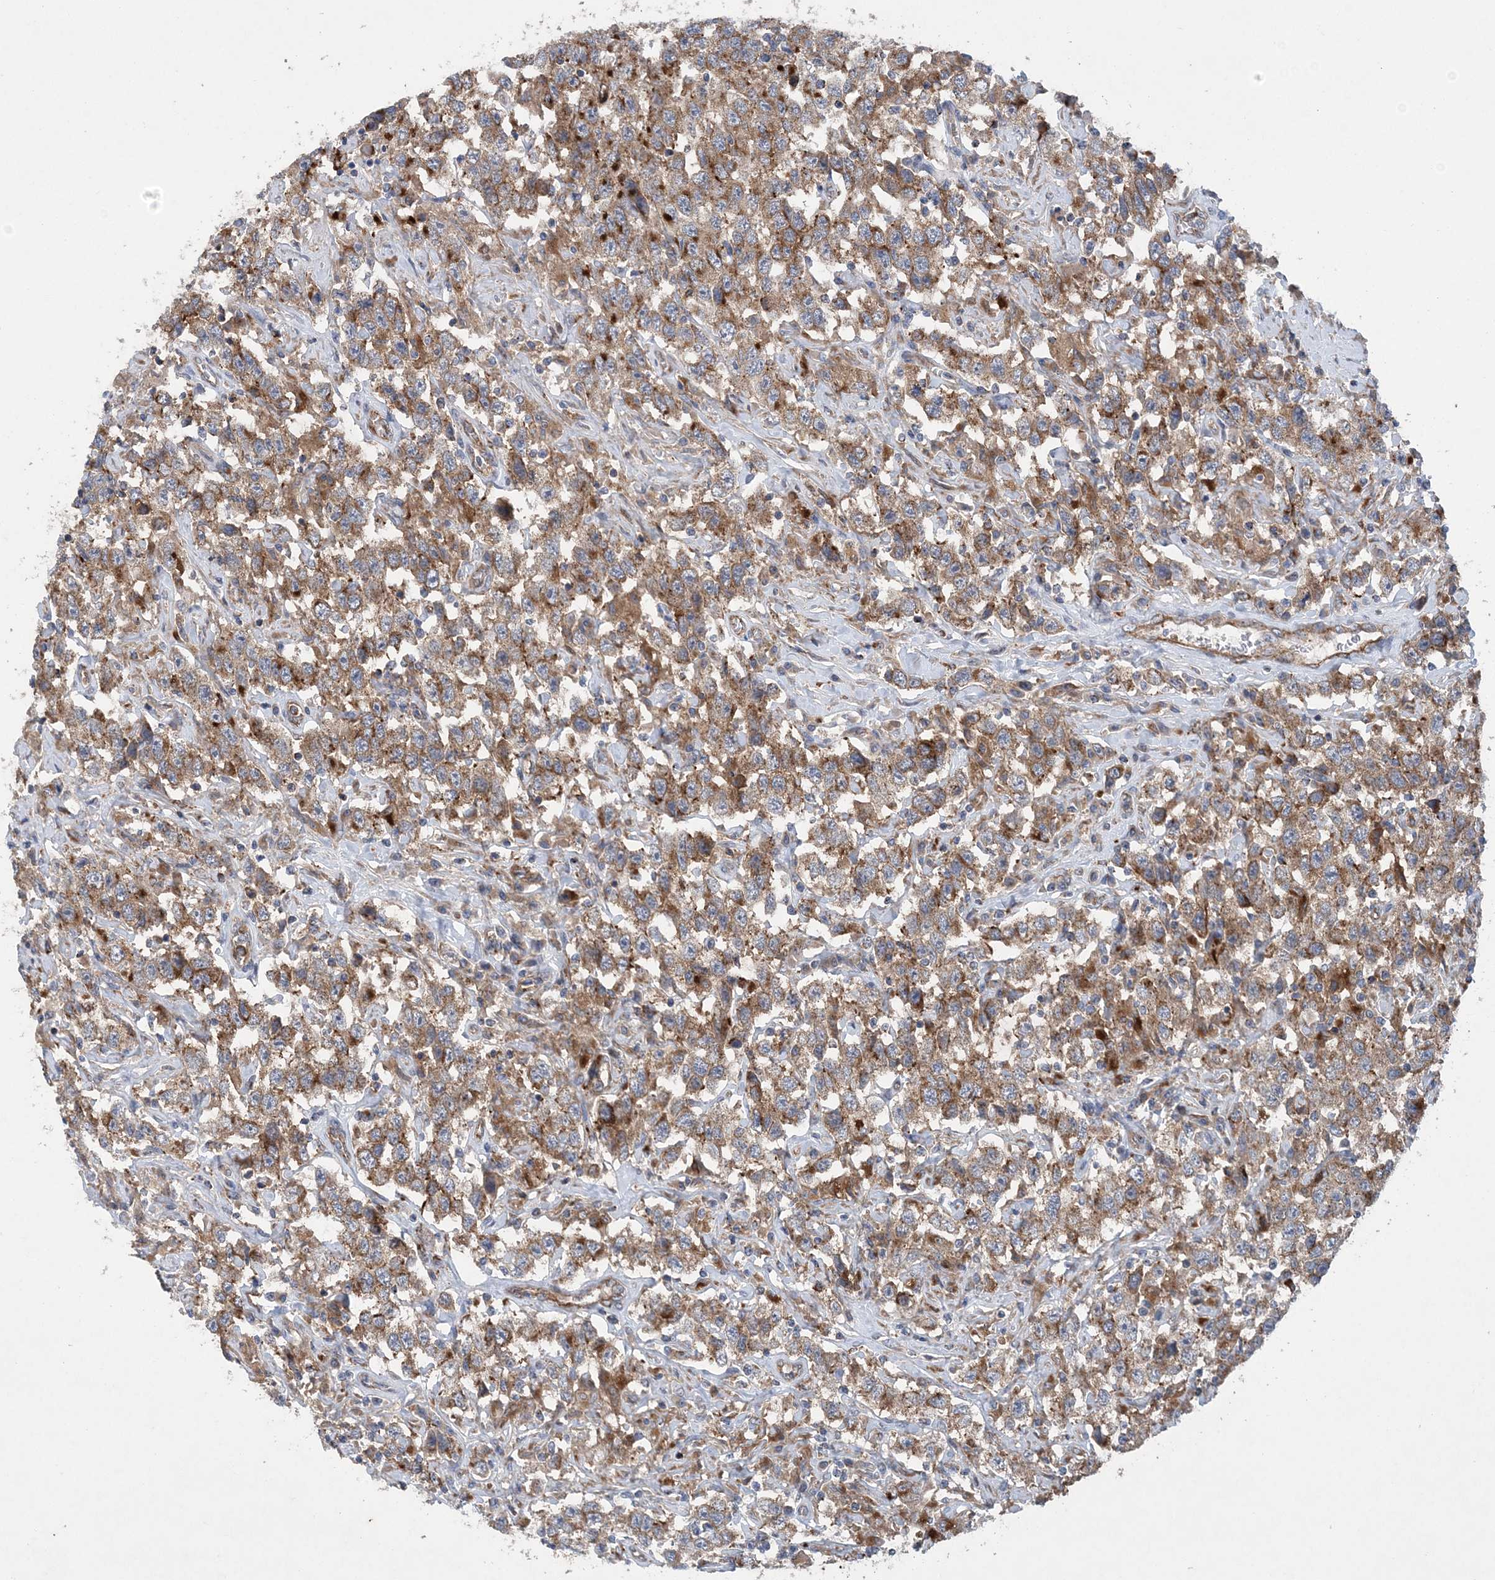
{"staining": {"intensity": "moderate", "quantity": ">75%", "location": "cytoplasmic/membranous"}, "tissue": "testis cancer", "cell_type": "Tumor cells", "image_type": "cancer", "snomed": [{"axis": "morphology", "description": "Seminoma, NOS"}, {"axis": "topography", "description": "Testis"}], "caption": "Testis cancer stained for a protein demonstrates moderate cytoplasmic/membranous positivity in tumor cells.", "gene": "PTTG1IP", "patient": {"sex": "male", "age": 41}}